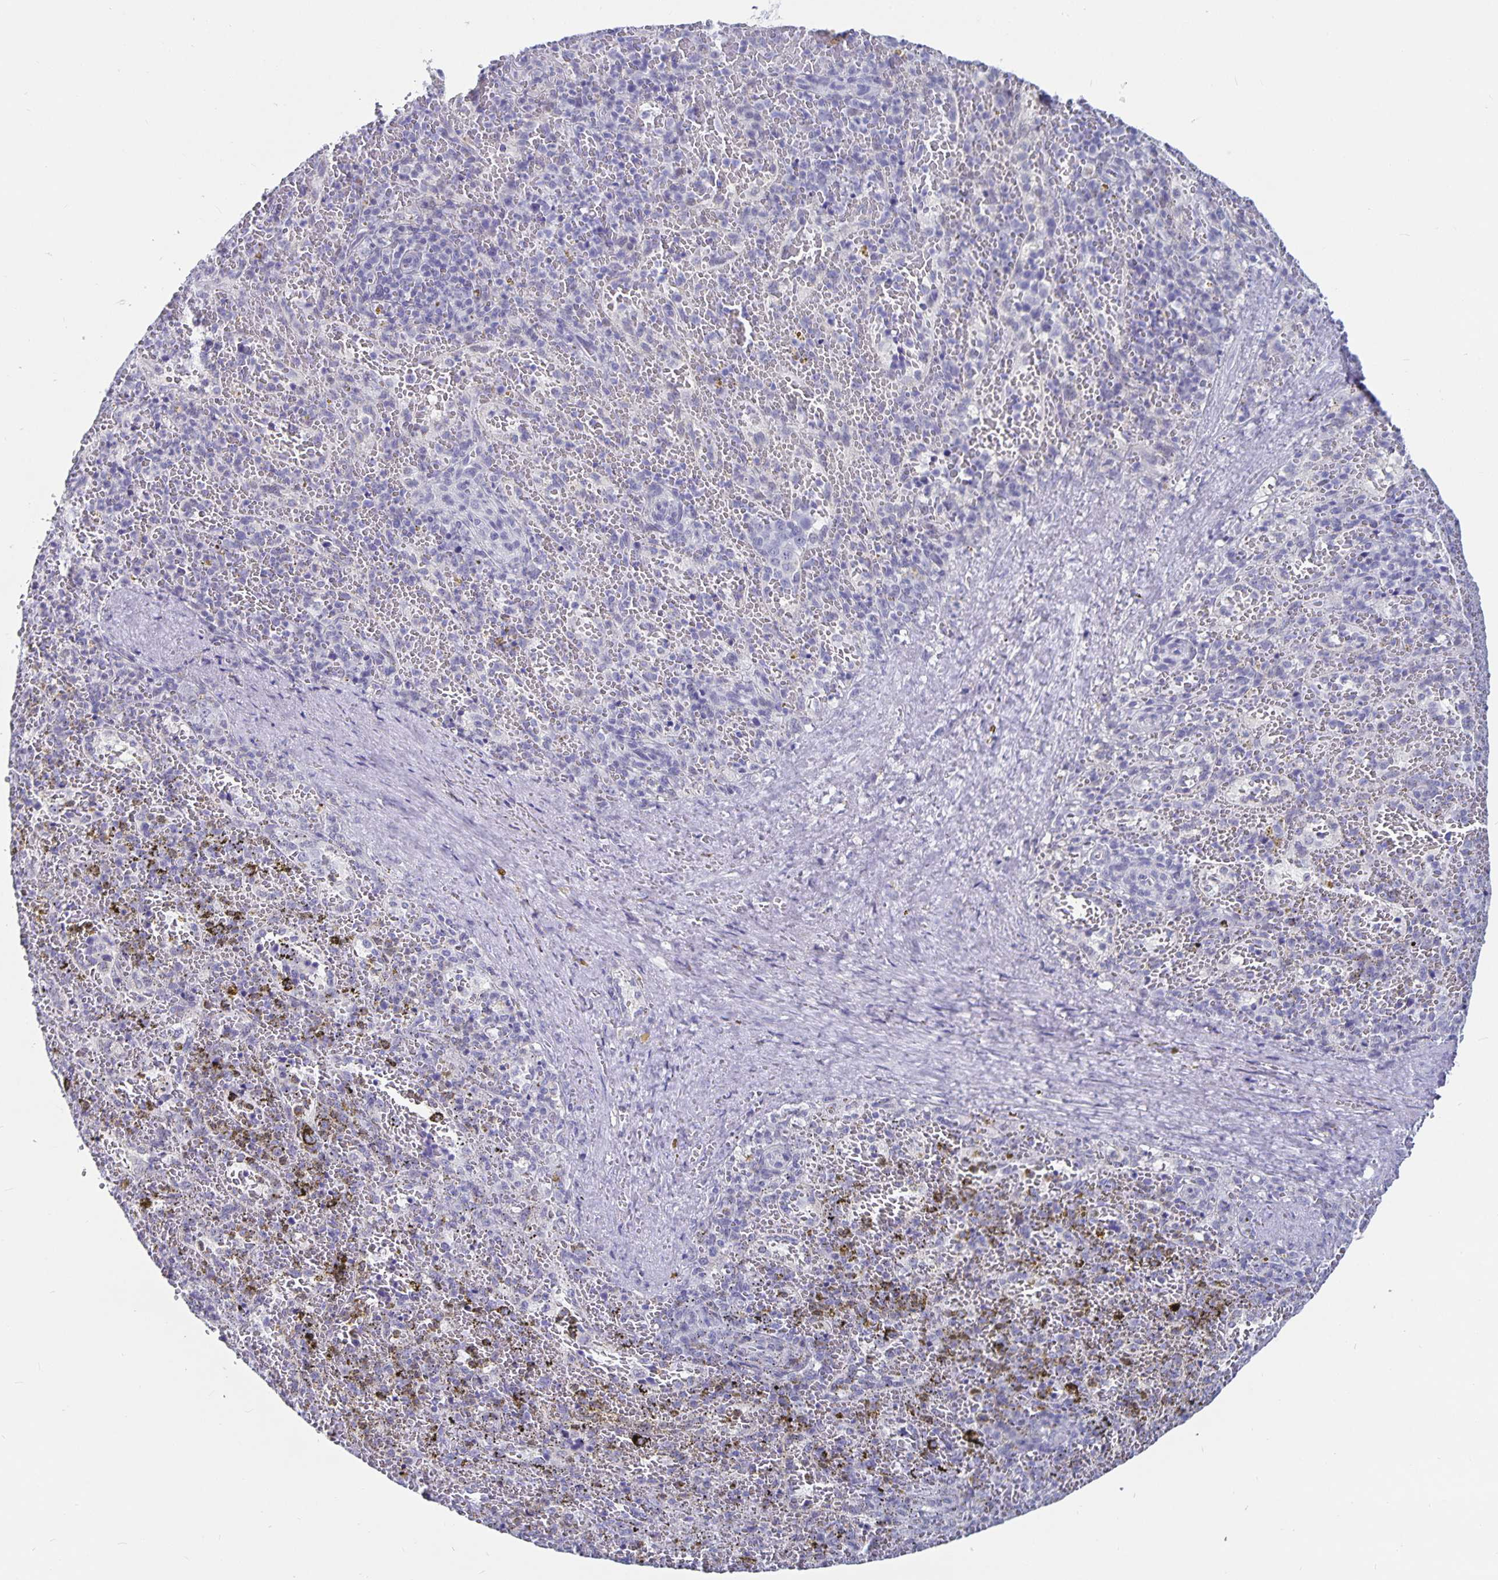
{"staining": {"intensity": "negative", "quantity": "none", "location": "none"}, "tissue": "spleen", "cell_type": "Cells in red pulp", "image_type": "normal", "snomed": [{"axis": "morphology", "description": "Normal tissue, NOS"}, {"axis": "topography", "description": "Spleen"}], "caption": "The histopathology image reveals no significant expression in cells in red pulp of spleen. (DAB (3,3'-diaminobenzidine) IHC, high magnification).", "gene": "OLIG2", "patient": {"sex": "female", "age": 50}}